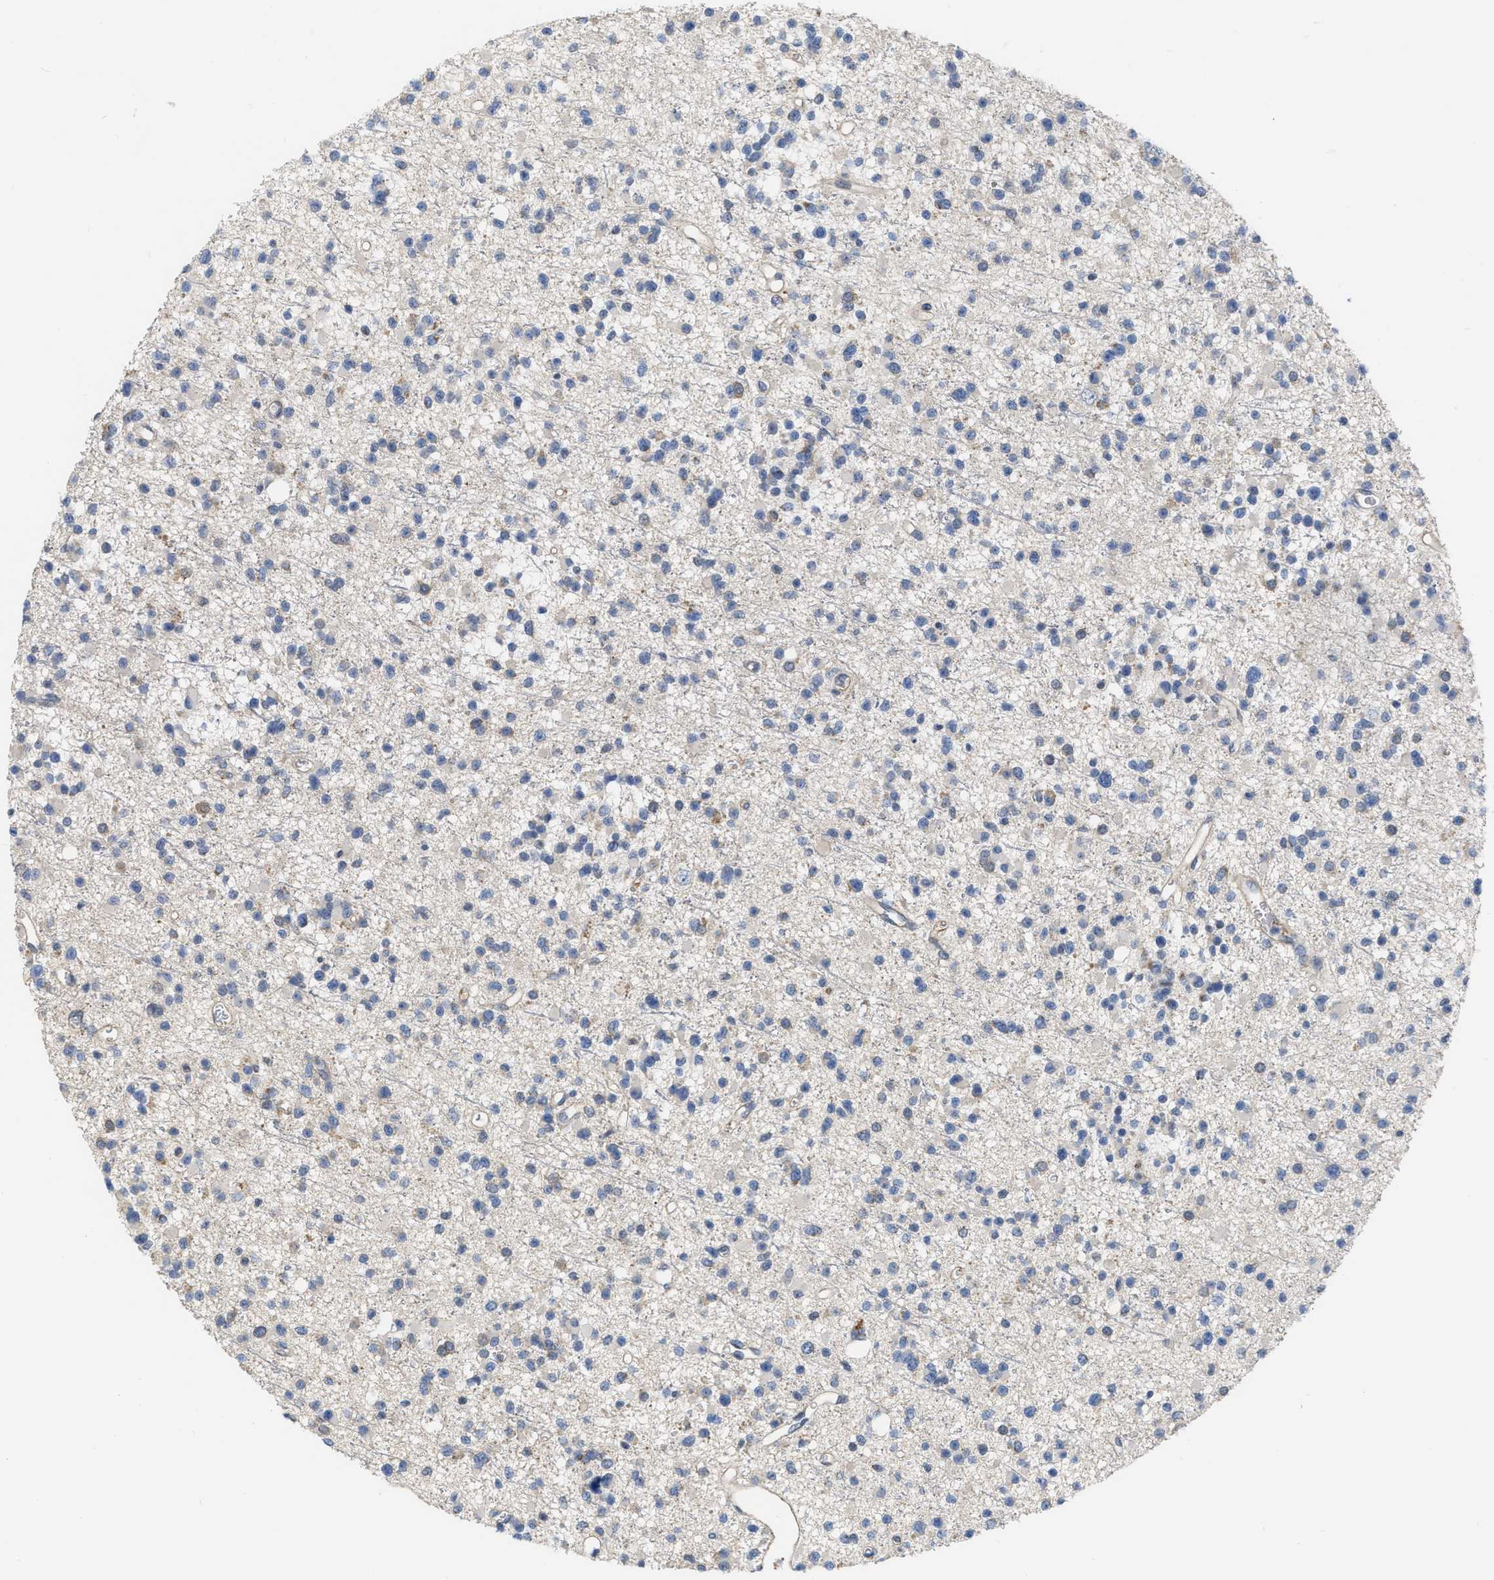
{"staining": {"intensity": "negative", "quantity": "none", "location": "none"}, "tissue": "glioma", "cell_type": "Tumor cells", "image_type": "cancer", "snomed": [{"axis": "morphology", "description": "Glioma, malignant, Low grade"}, {"axis": "topography", "description": "Brain"}], "caption": "Malignant low-grade glioma was stained to show a protein in brown. There is no significant positivity in tumor cells. Brightfield microscopy of IHC stained with DAB (3,3'-diaminobenzidine) (brown) and hematoxylin (blue), captured at high magnification.", "gene": "NAPEPLD", "patient": {"sex": "female", "age": 22}}